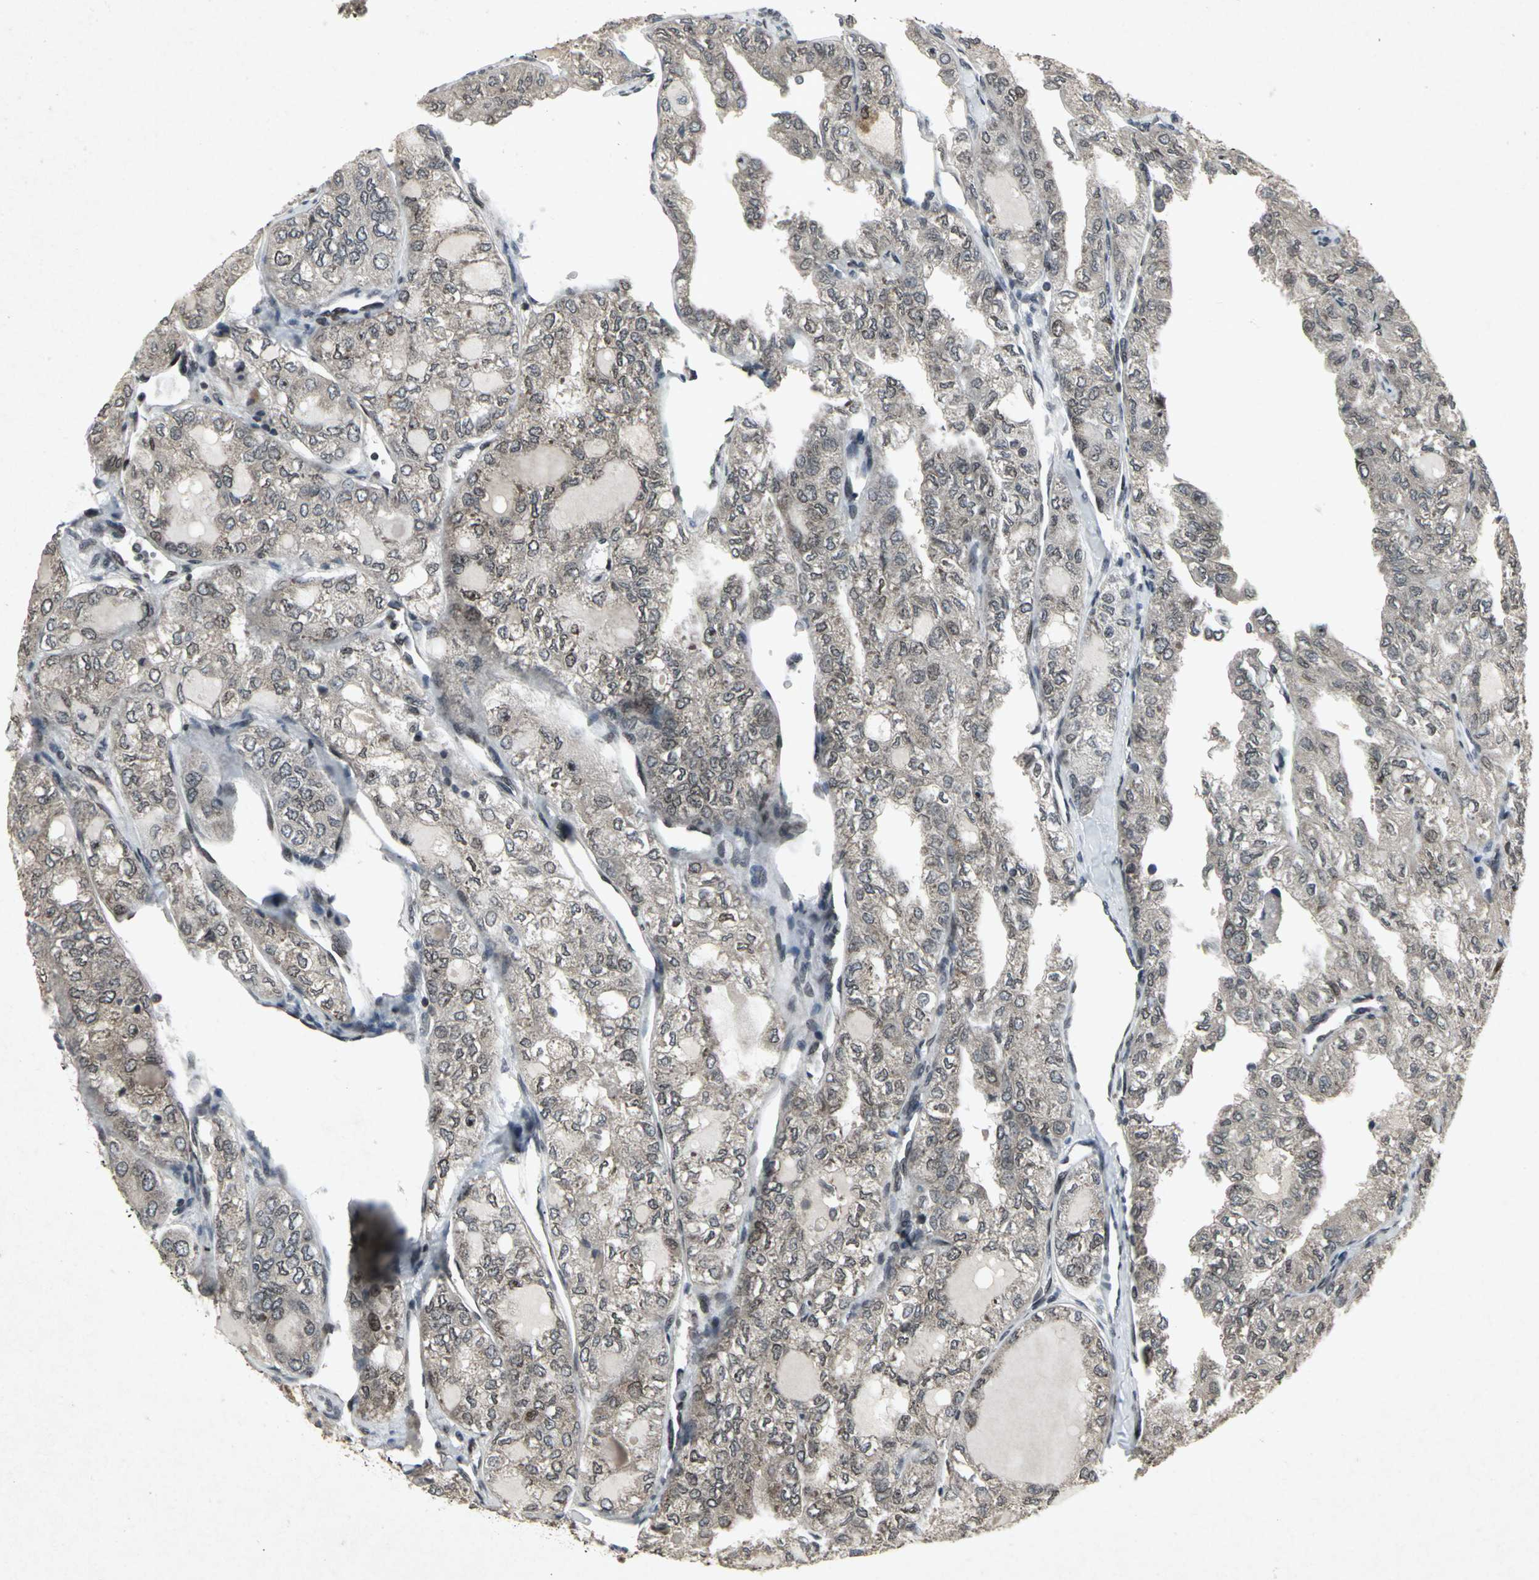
{"staining": {"intensity": "weak", "quantity": ">75%", "location": "cytoplasmic/membranous,nuclear"}, "tissue": "thyroid cancer", "cell_type": "Tumor cells", "image_type": "cancer", "snomed": [{"axis": "morphology", "description": "Follicular adenoma carcinoma, NOS"}, {"axis": "topography", "description": "Thyroid gland"}], "caption": "DAB immunohistochemical staining of thyroid follicular adenoma carcinoma displays weak cytoplasmic/membranous and nuclear protein expression in approximately >75% of tumor cells.", "gene": "SH2B3", "patient": {"sex": "male", "age": 75}}